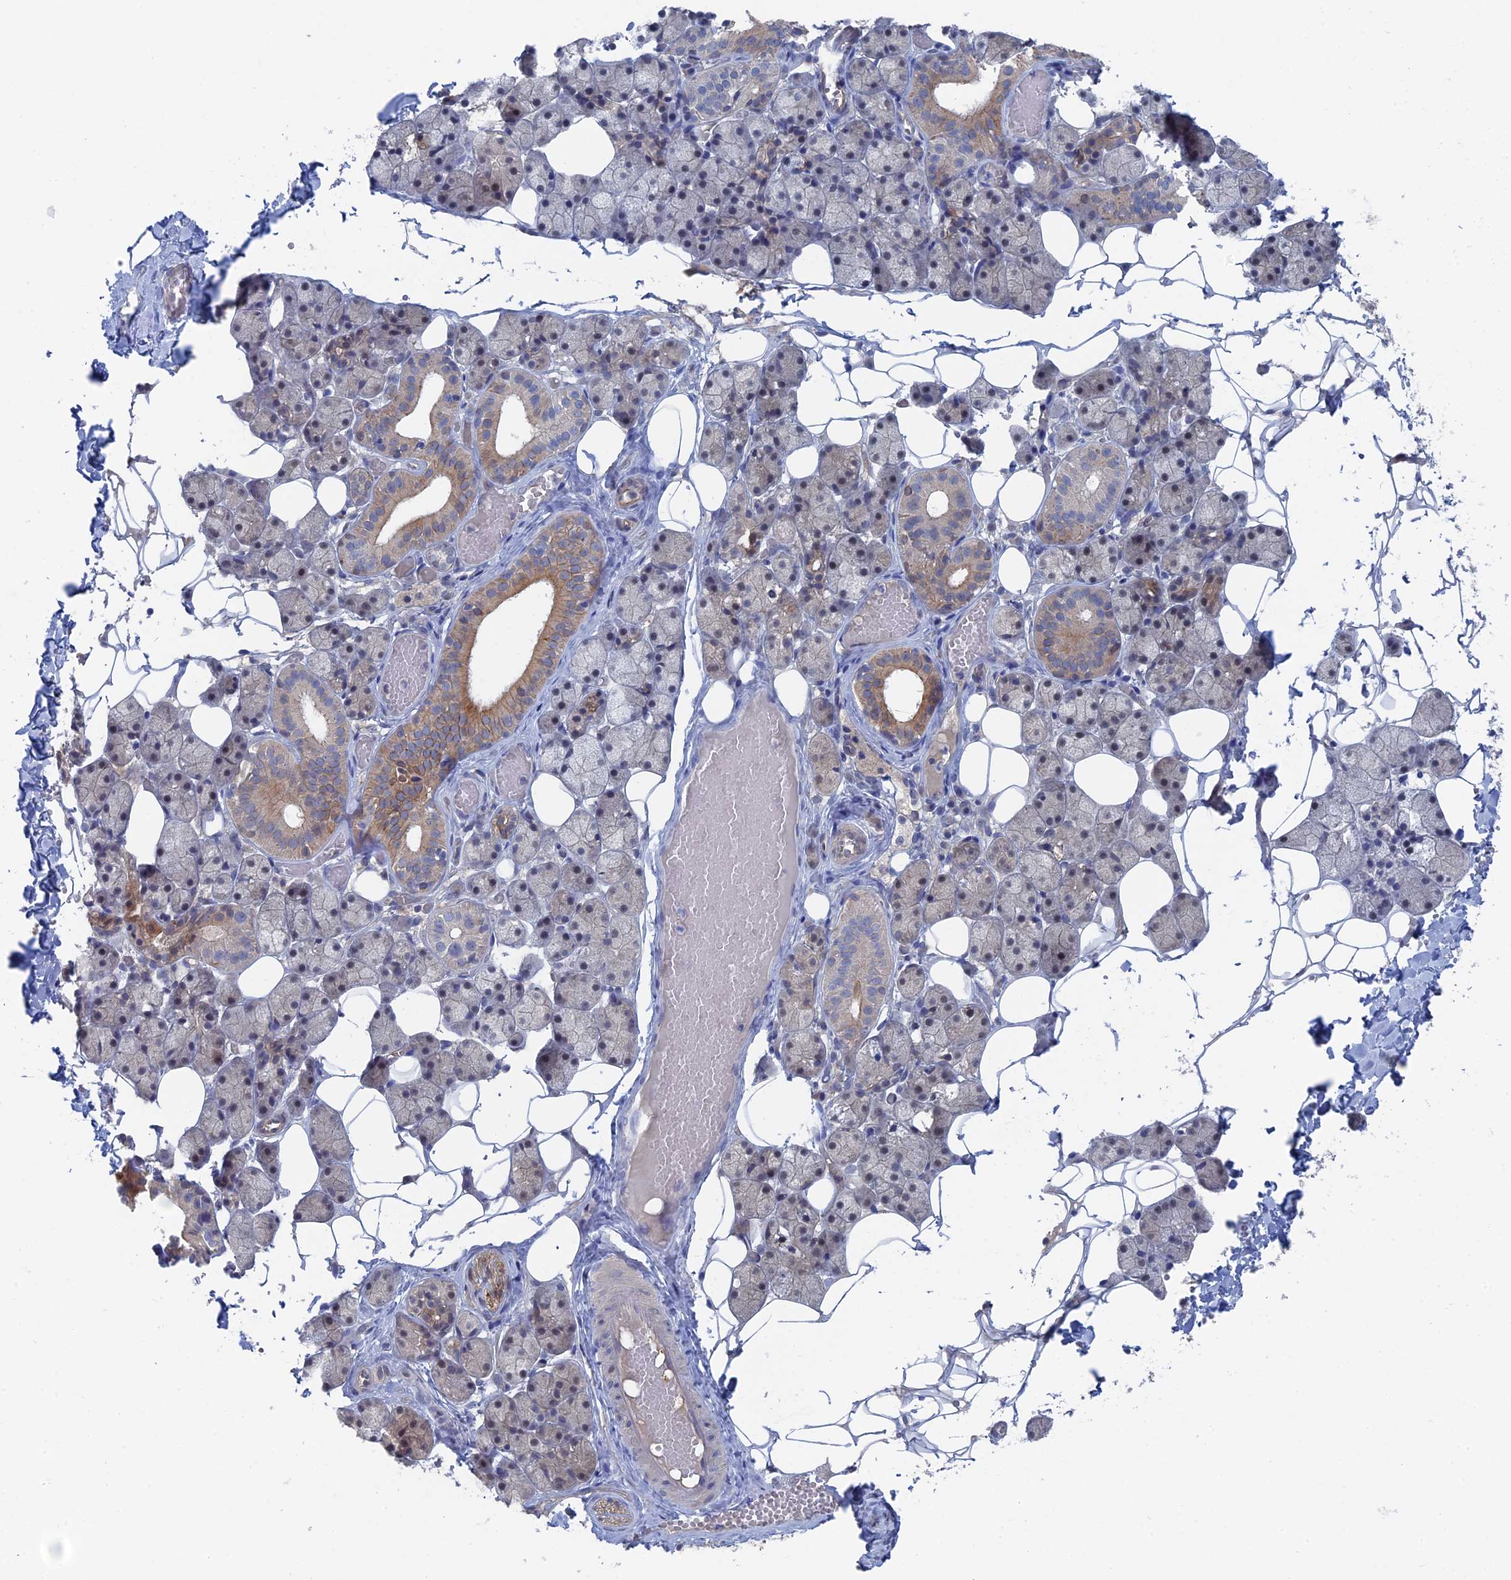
{"staining": {"intensity": "moderate", "quantity": "<25%", "location": "cytoplasmic/membranous"}, "tissue": "salivary gland", "cell_type": "Glandular cells", "image_type": "normal", "snomed": [{"axis": "morphology", "description": "Normal tissue, NOS"}, {"axis": "topography", "description": "Salivary gland"}], "caption": "Human salivary gland stained with a brown dye demonstrates moderate cytoplasmic/membranous positive positivity in approximately <25% of glandular cells.", "gene": "IRGQ", "patient": {"sex": "female", "age": 33}}